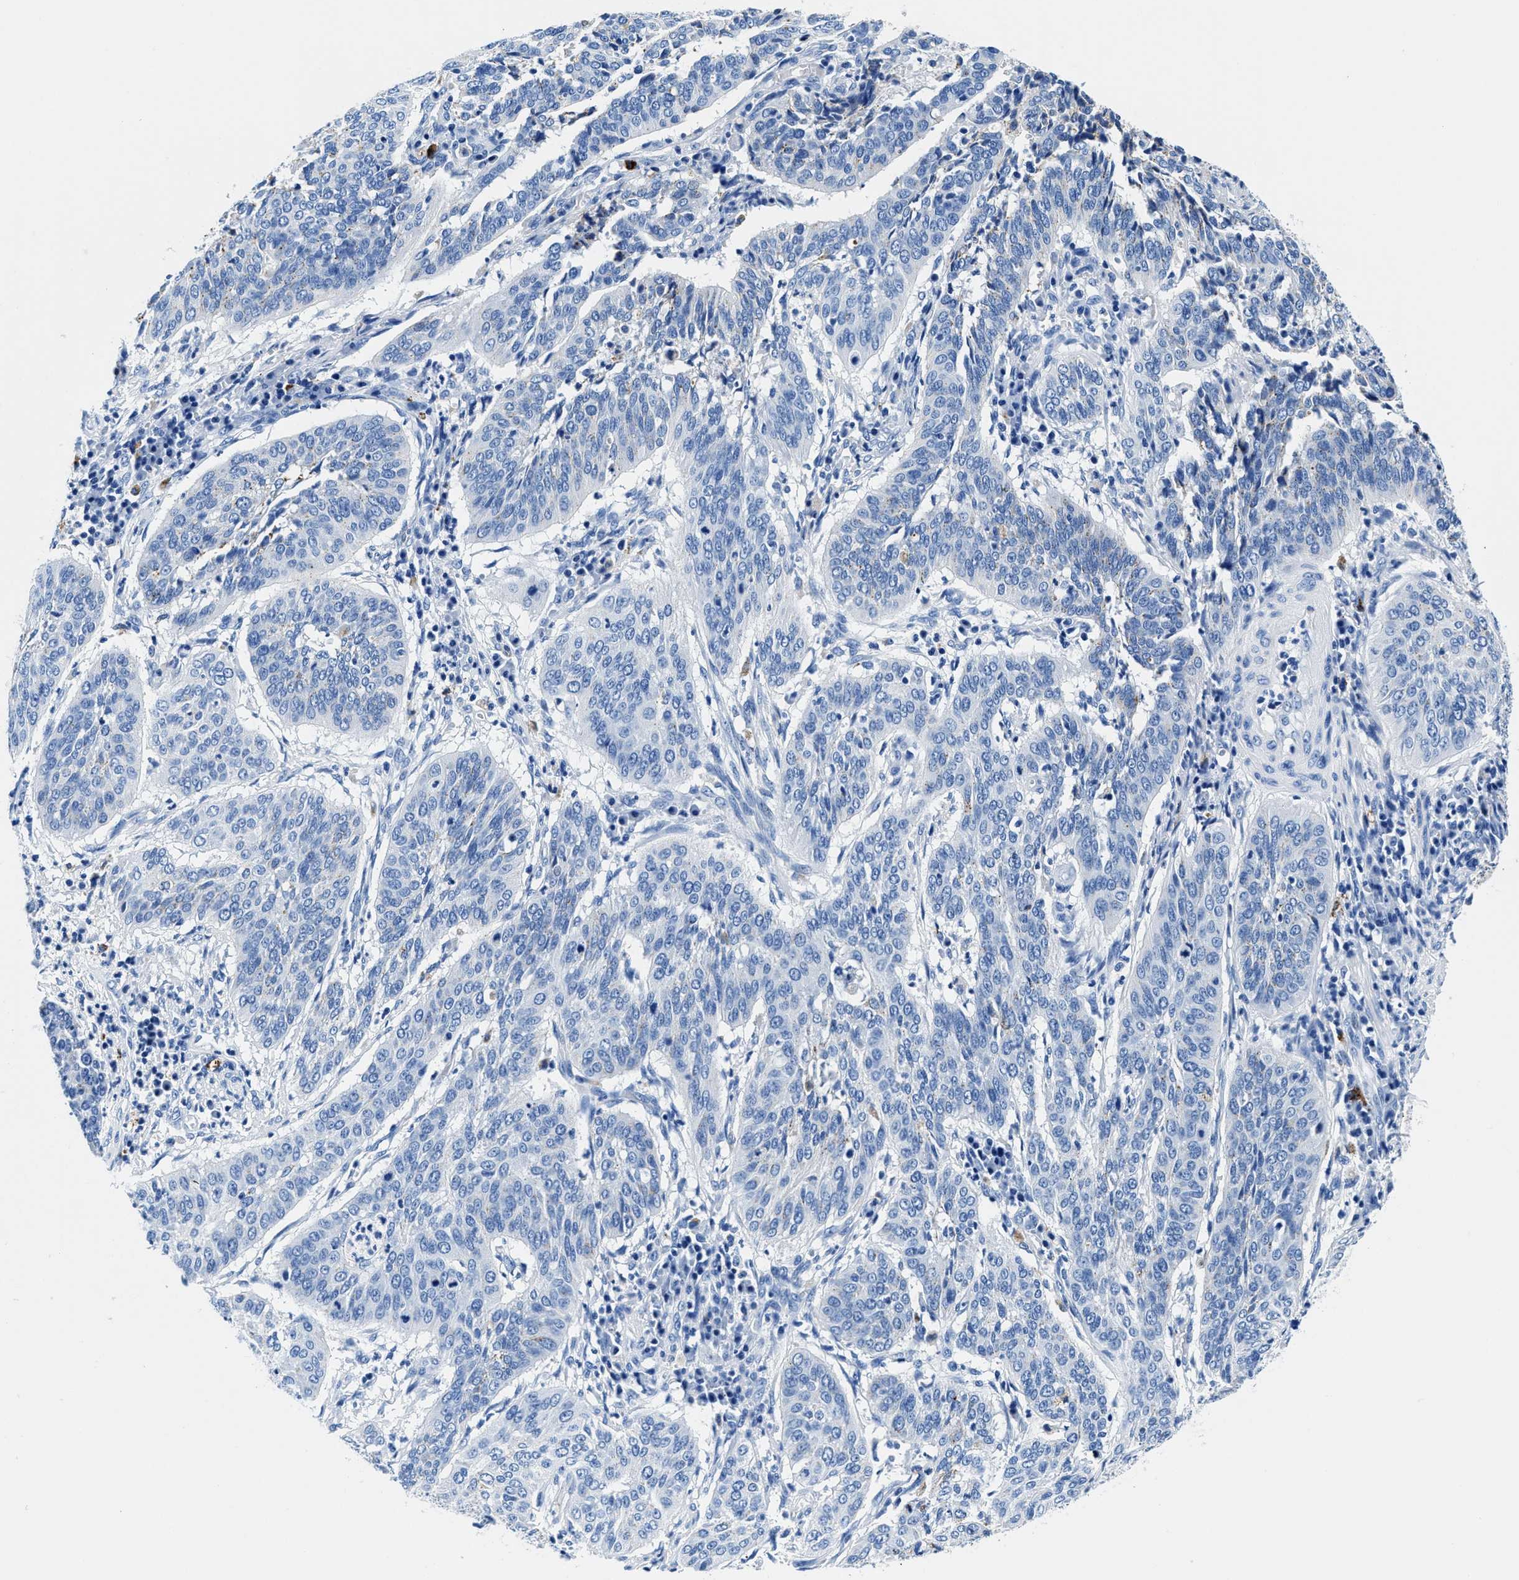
{"staining": {"intensity": "negative", "quantity": "none", "location": "none"}, "tissue": "cervical cancer", "cell_type": "Tumor cells", "image_type": "cancer", "snomed": [{"axis": "morphology", "description": "Normal tissue, NOS"}, {"axis": "morphology", "description": "Squamous cell carcinoma, NOS"}, {"axis": "topography", "description": "Cervix"}], "caption": "Tumor cells are negative for brown protein staining in cervical cancer (squamous cell carcinoma).", "gene": "OR14K1", "patient": {"sex": "female", "age": 39}}